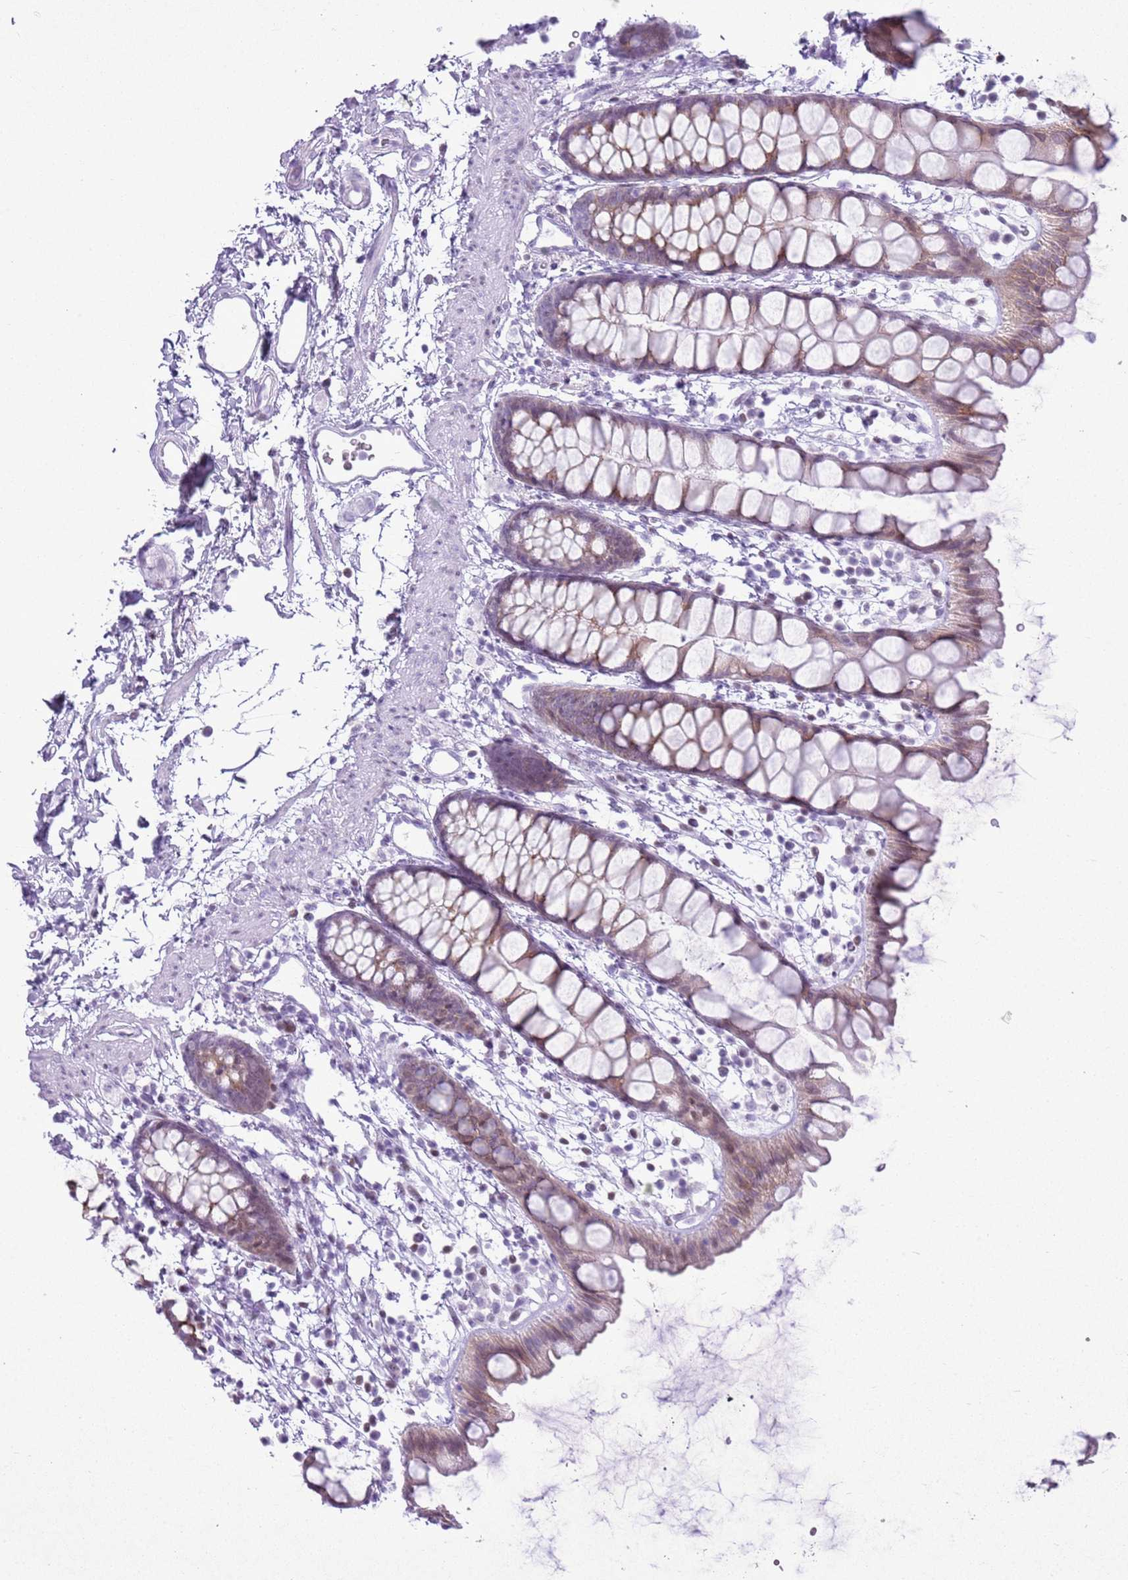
{"staining": {"intensity": "moderate", "quantity": ">75%", "location": "cytoplasmic/membranous"}, "tissue": "rectum", "cell_type": "Glandular cells", "image_type": "normal", "snomed": [{"axis": "morphology", "description": "Normal tissue, NOS"}, {"axis": "topography", "description": "Rectum"}], "caption": "An immunohistochemistry photomicrograph of benign tissue is shown. Protein staining in brown shows moderate cytoplasmic/membranous positivity in rectum within glandular cells. The staining was performed using DAB, with brown indicating positive protein expression. Nuclei are stained blue with hematoxylin.", "gene": "ASIP", "patient": {"sex": "female", "age": 65}}